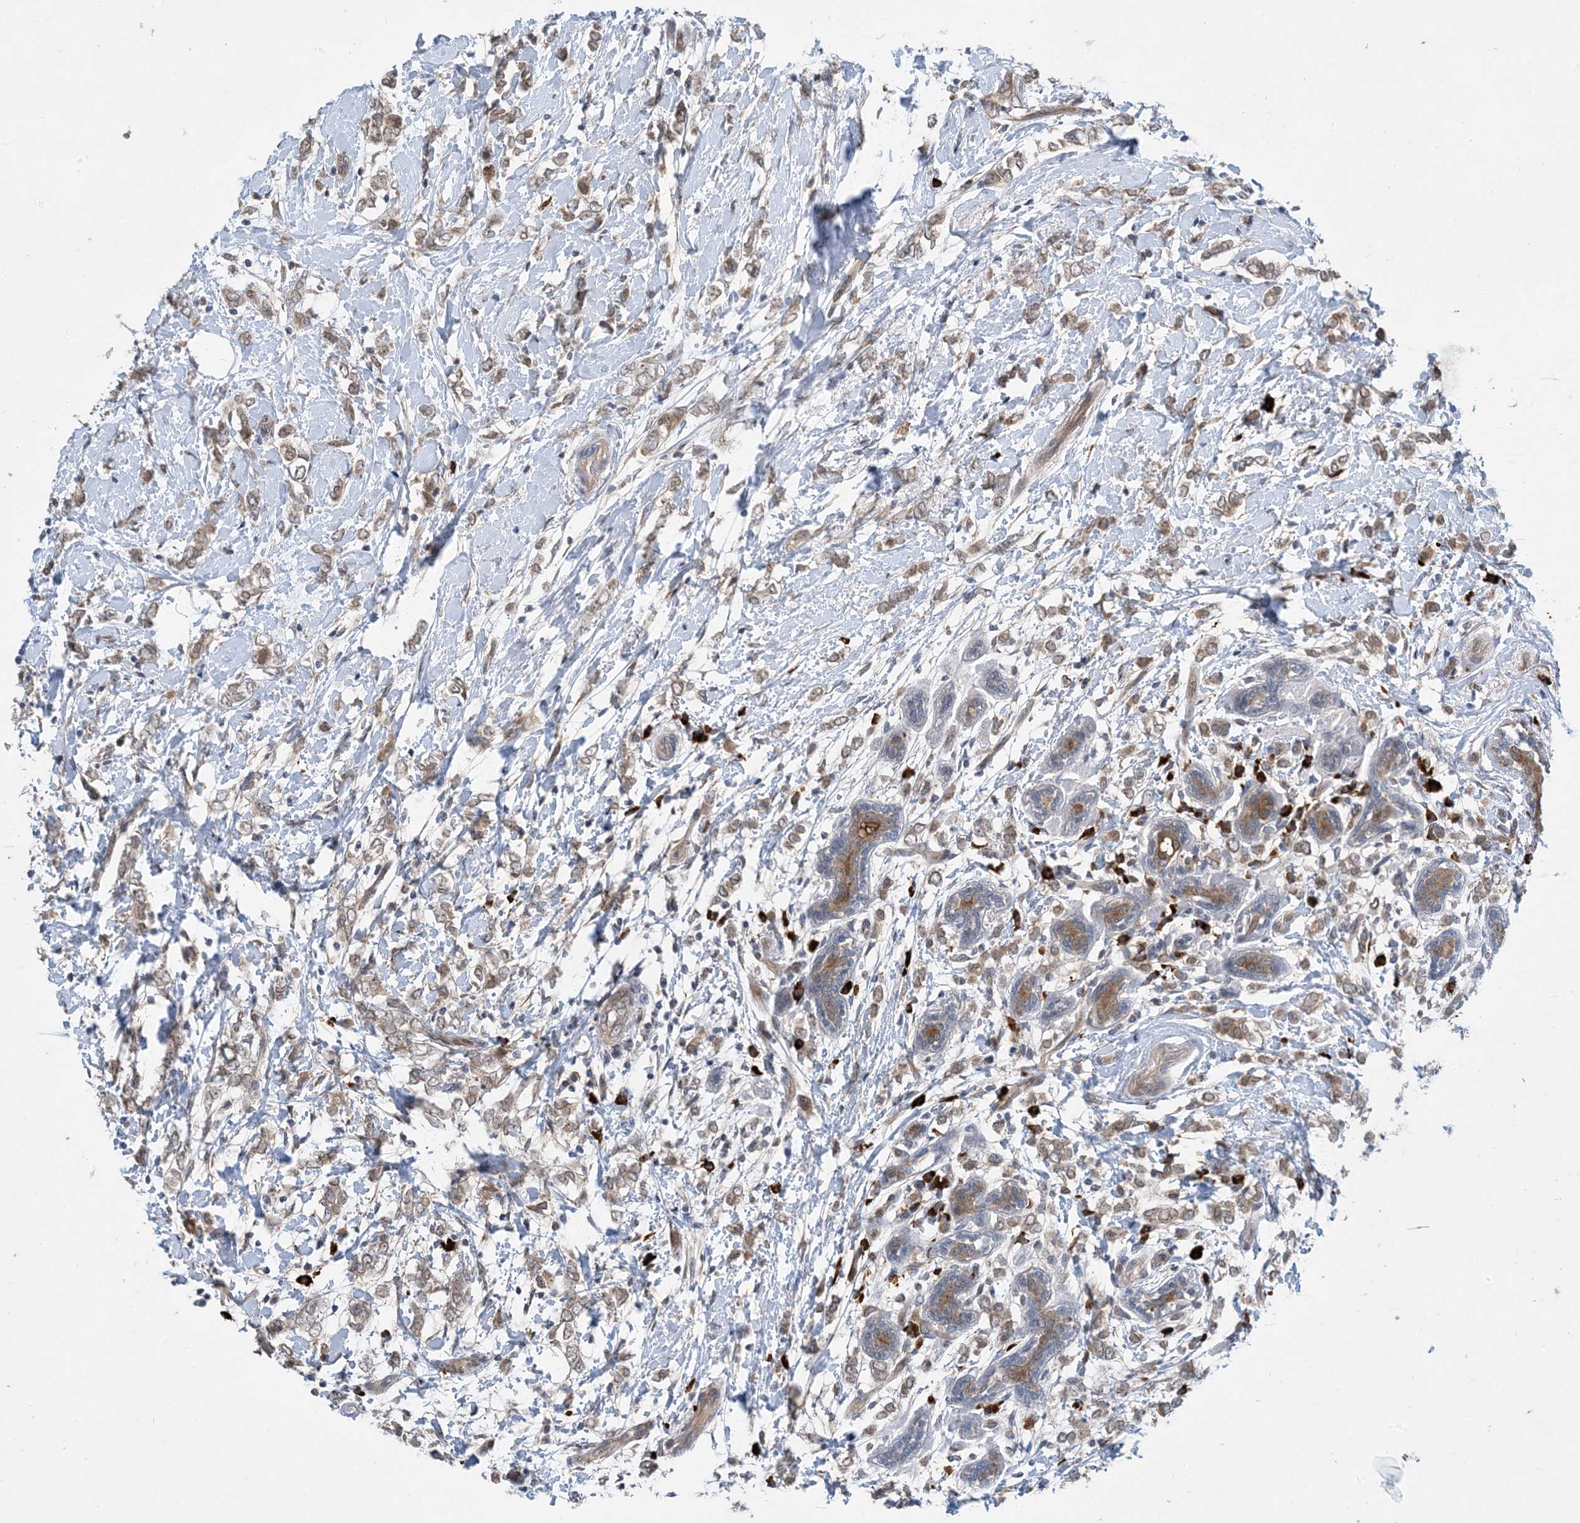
{"staining": {"intensity": "weak", "quantity": ">75%", "location": "cytoplasmic/membranous,nuclear"}, "tissue": "breast cancer", "cell_type": "Tumor cells", "image_type": "cancer", "snomed": [{"axis": "morphology", "description": "Normal tissue, NOS"}, {"axis": "morphology", "description": "Lobular carcinoma"}, {"axis": "topography", "description": "Breast"}], "caption": "DAB (3,3'-diaminobenzidine) immunohistochemical staining of human lobular carcinoma (breast) displays weak cytoplasmic/membranous and nuclear protein positivity in approximately >75% of tumor cells.", "gene": "PHOSPHO2", "patient": {"sex": "female", "age": 47}}